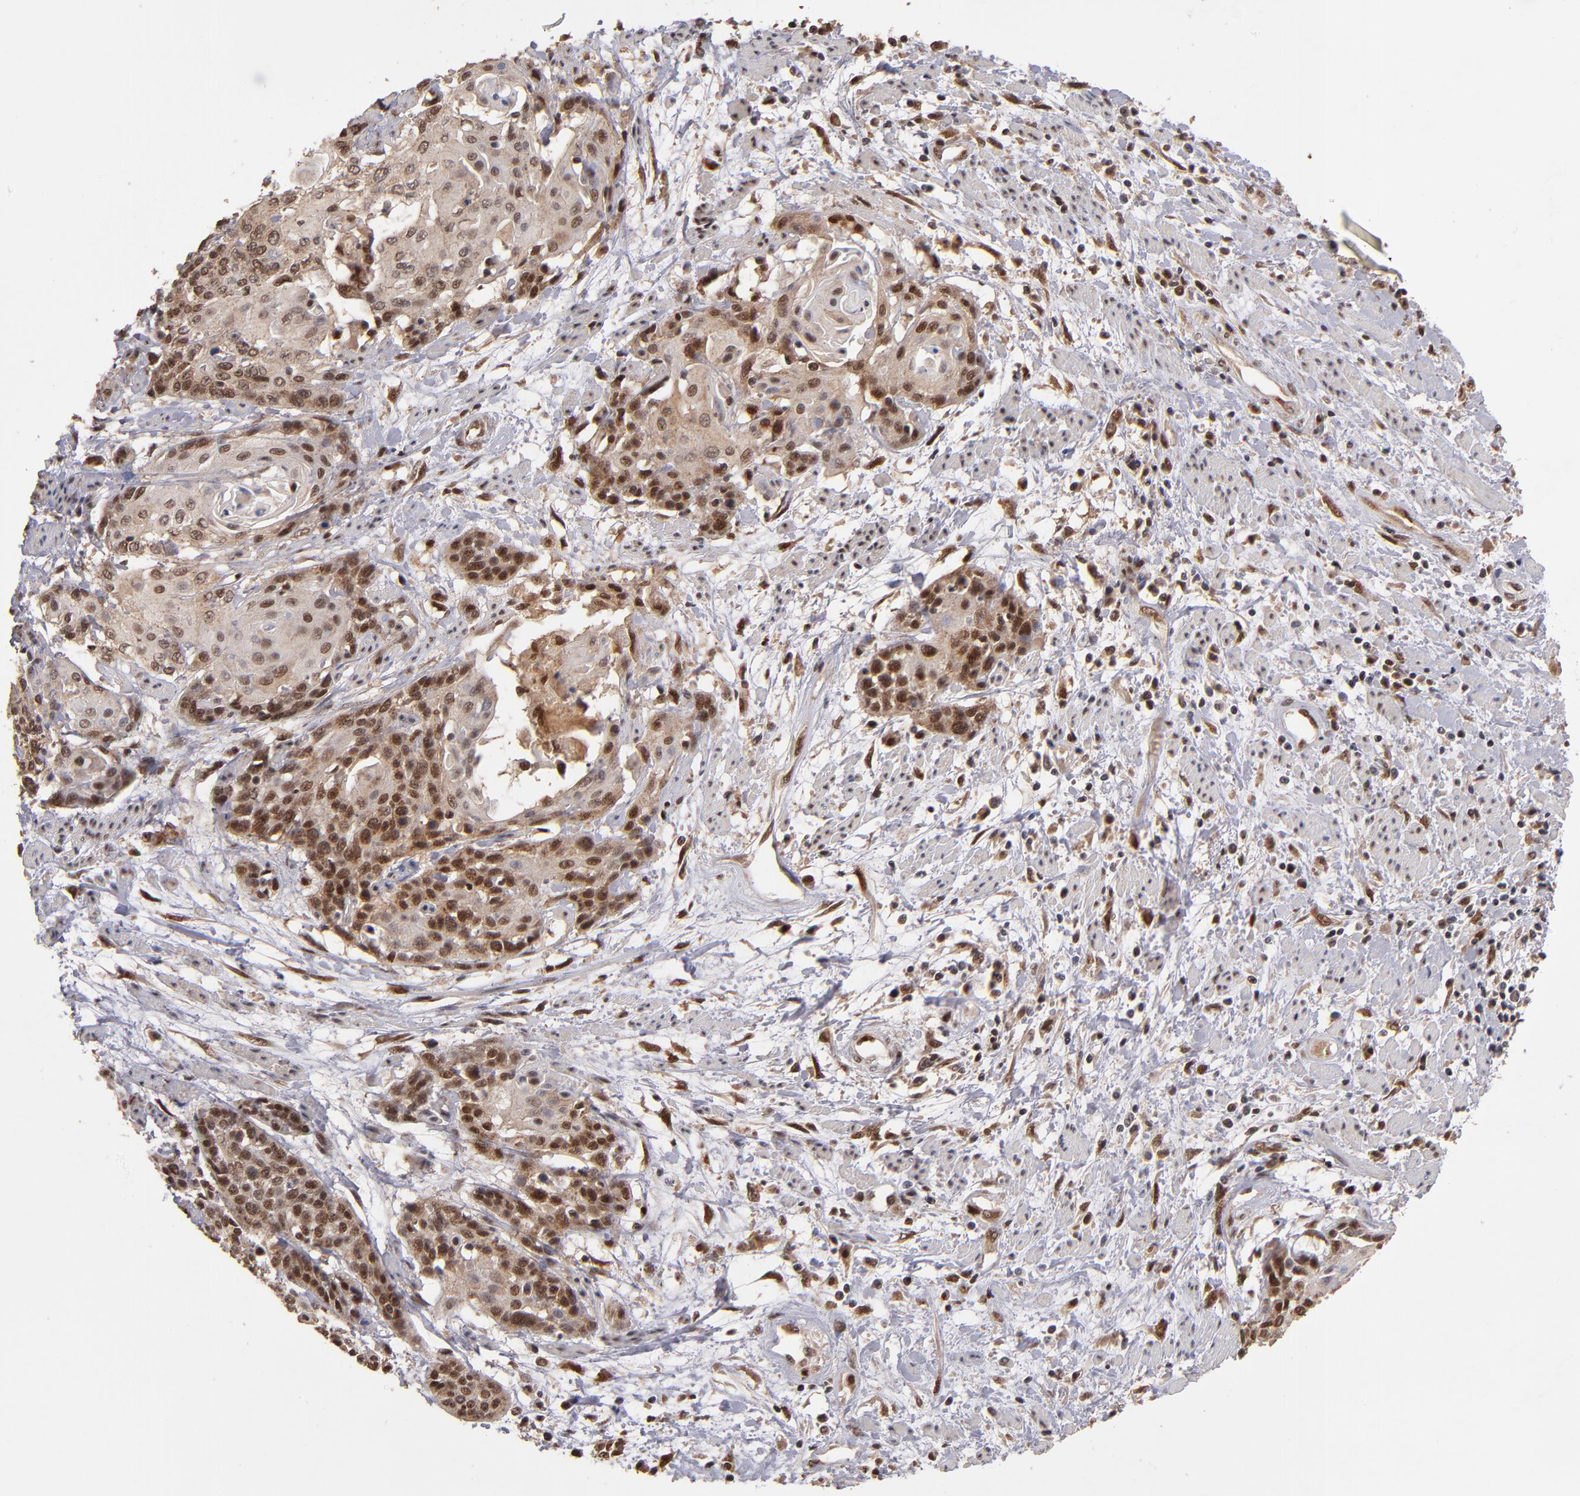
{"staining": {"intensity": "moderate", "quantity": ">75%", "location": "cytoplasmic/membranous,nuclear"}, "tissue": "cervical cancer", "cell_type": "Tumor cells", "image_type": "cancer", "snomed": [{"axis": "morphology", "description": "Squamous cell carcinoma, NOS"}, {"axis": "topography", "description": "Cervix"}], "caption": "Immunohistochemistry (IHC) (DAB) staining of cervical squamous cell carcinoma displays moderate cytoplasmic/membranous and nuclear protein staining in approximately >75% of tumor cells. (Brightfield microscopy of DAB IHC at high magnification).", "gene": "EAPP", "patient": {"sex": "female", "age": 57}}